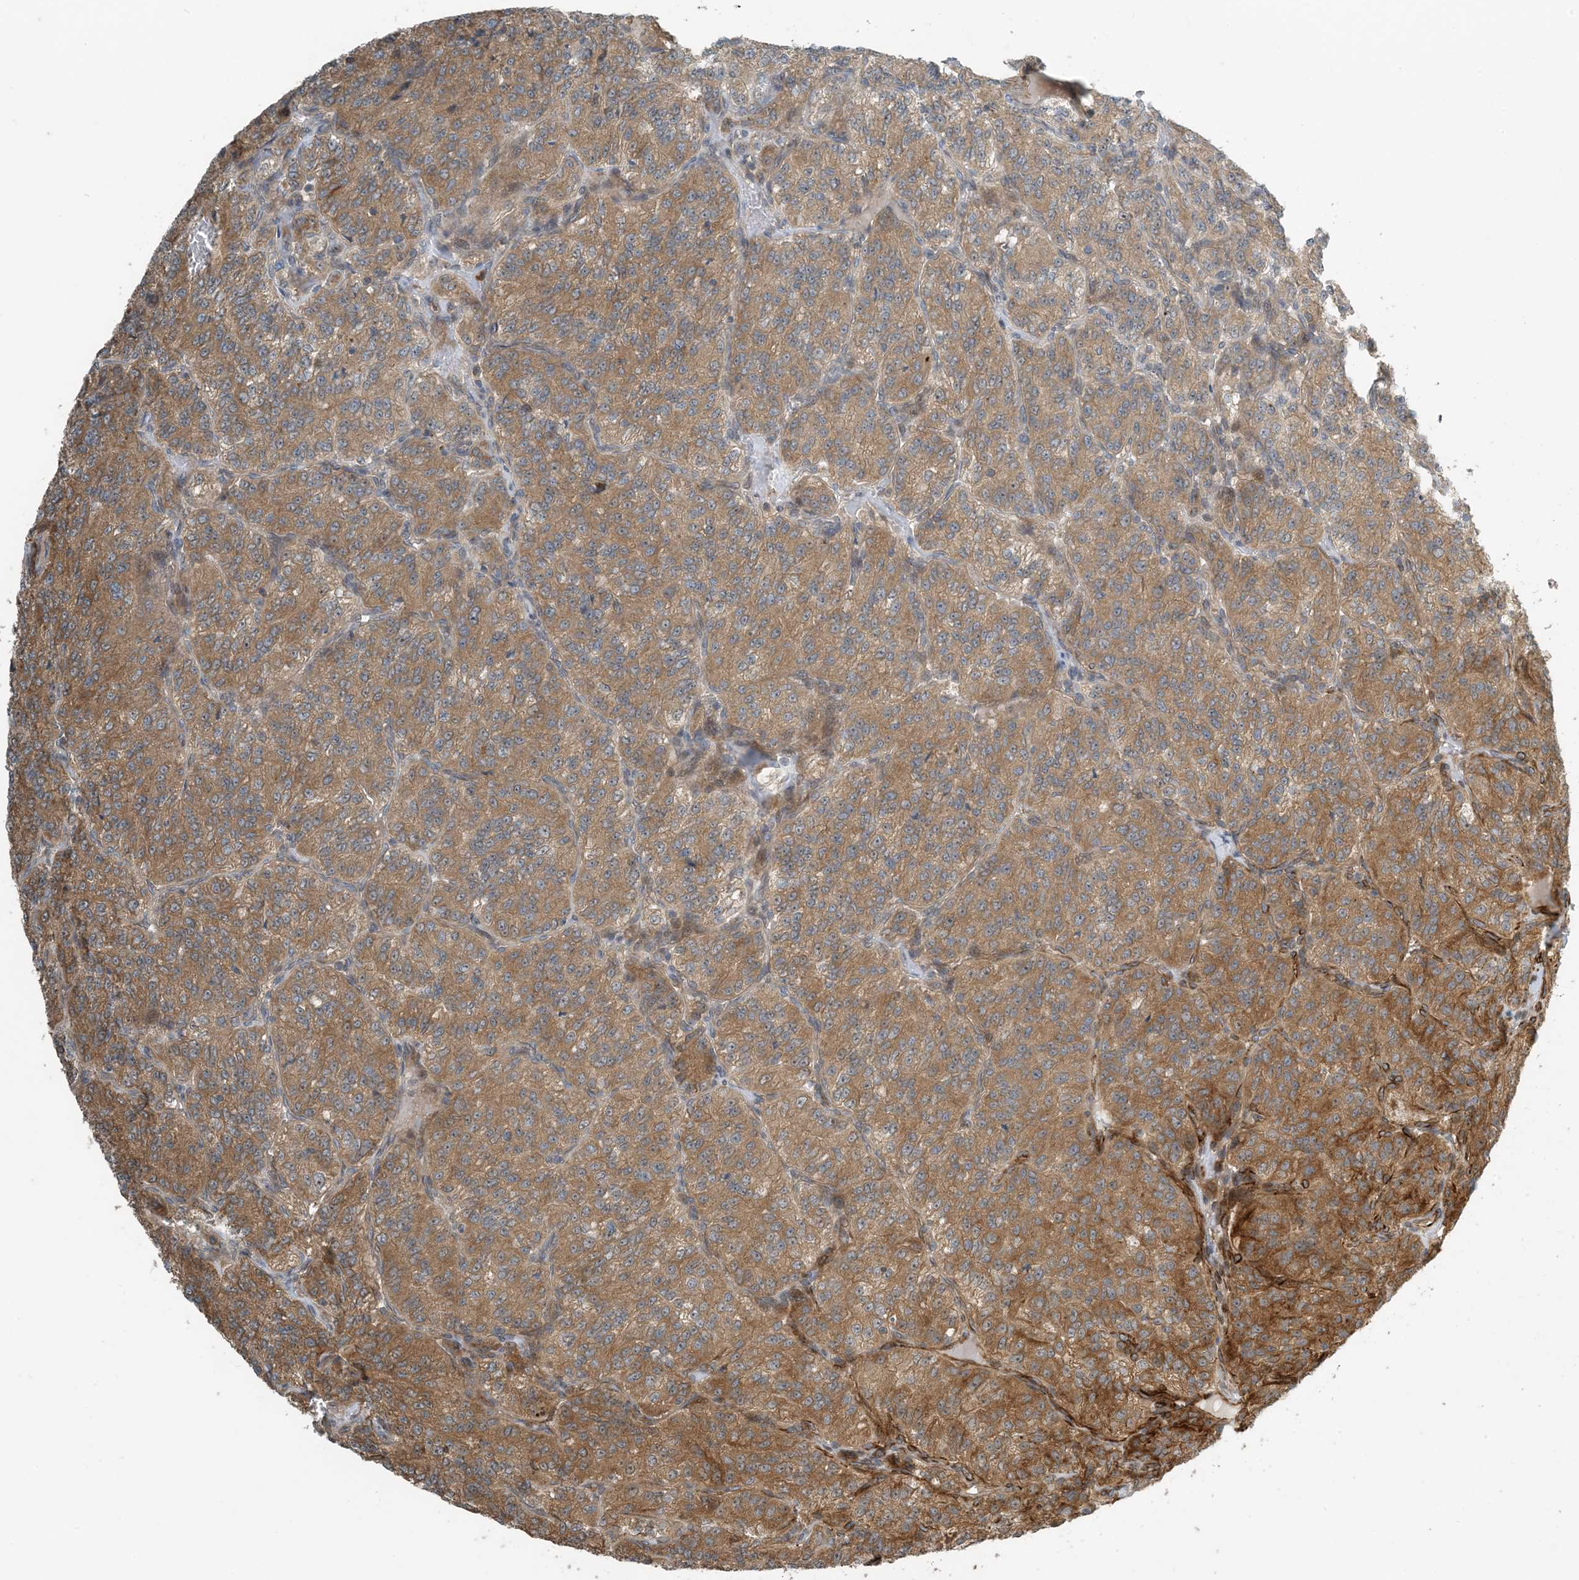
{"staining": {"intensity": "moderate", "quantity": ">75%", "location": "cytoplasmic/membranous"}, "tissue": "renal cancer", "cell_type": "Tumor cells", "image_type": "cancer", "snomed": [{"axis": "morphology", "description": "Adenocarcinoma, NOS"}, {"axis": "topography", "description": "Kidney"}], "caption": "Renal cancer (adenocarcinoma) stained for a protein (brown) reveals moderate cytoplasmic/membranous positive positivity in approximately >75% of tumor cells.", "gene": "ZBTB3", "patient": {"sex": "female", "age": 63}}